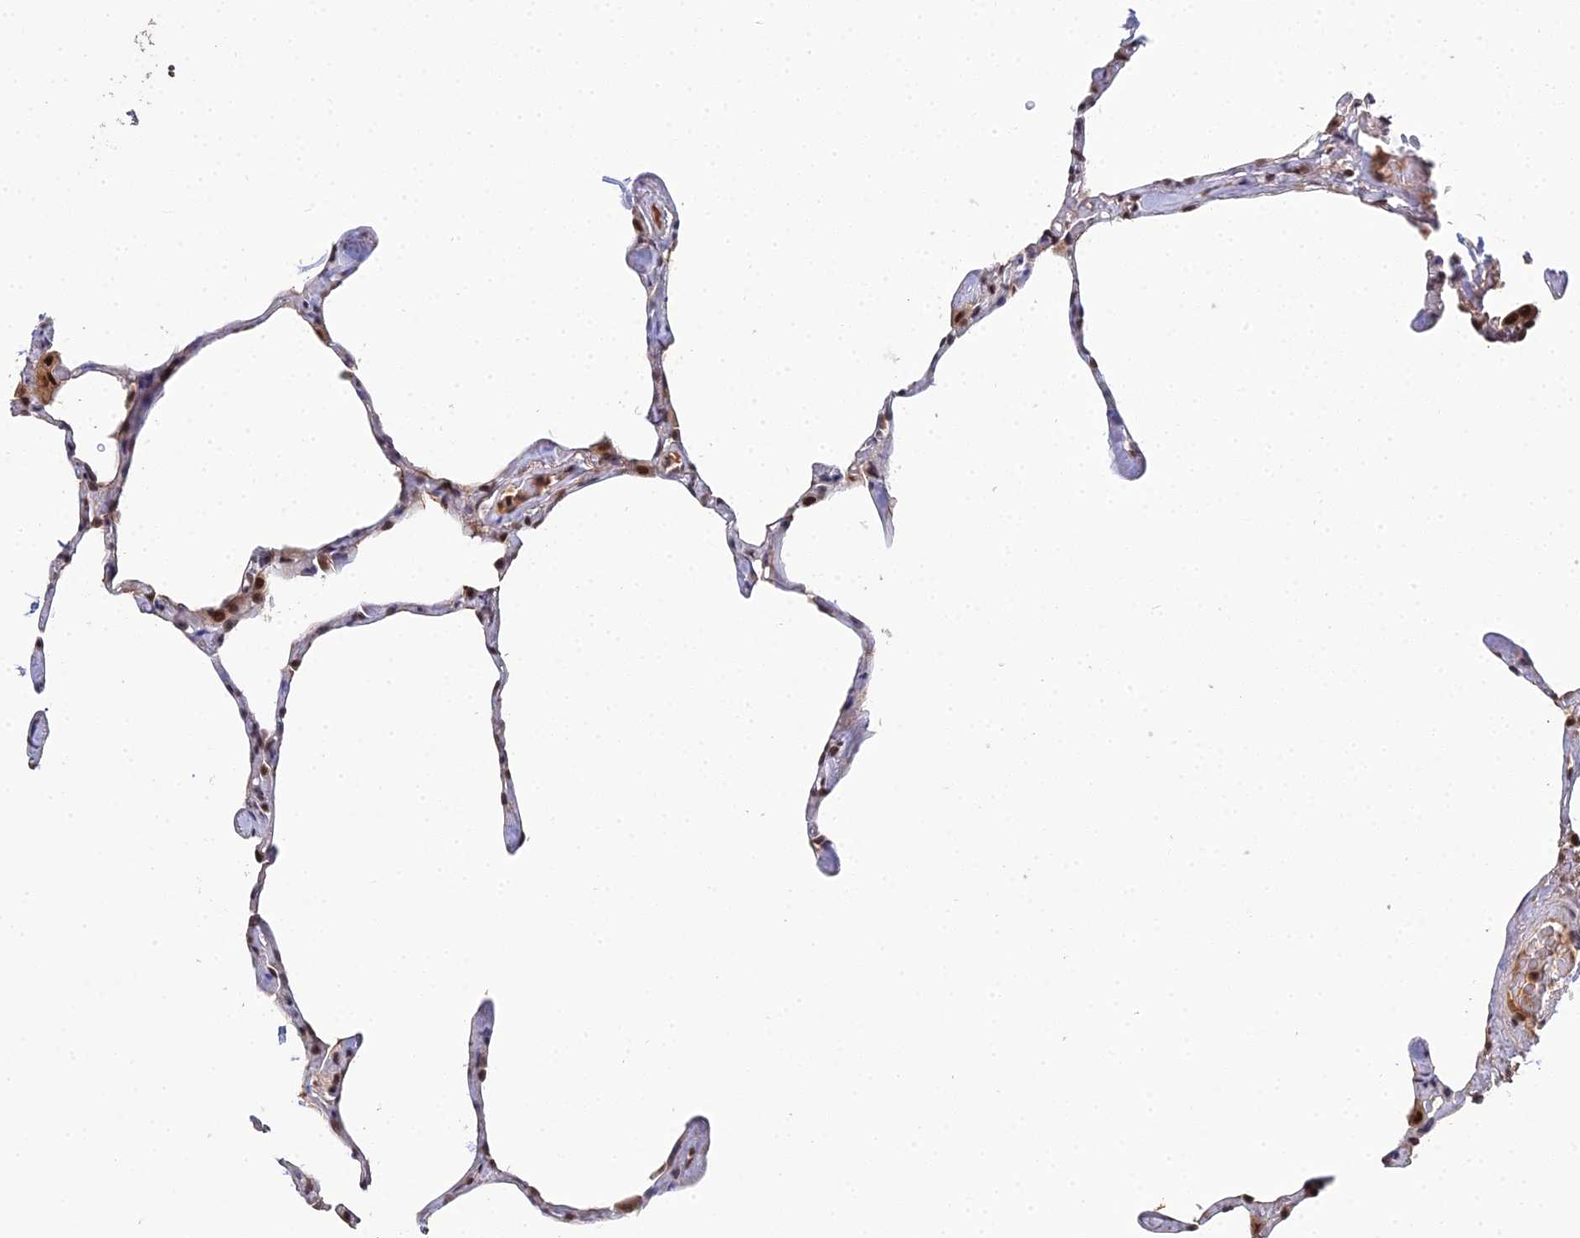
{"staining": {"intensity": "moderate", "quantity": "<25%", "location": "nuclear"}, "tissue": "lung", "cell_type": "Alveolar cells", "image_type": "normal", "snomed": [{"axis": "morphology", "description": "Normal tissue, NOS"}, {"axis": "topography", "description": "Lung"}], "caption": "A high-resolution histopathology image shows IHC staining of unremarkable lung, which demonstrates moderate nuclear staining in approximately <25% of alveolar cells. (DAB (3,3'-diaminobenzidine) IHC with brightfield microscopy, high magnification).", "gene": "BIVM", "patient": {"sex": "male", "age": 65}}